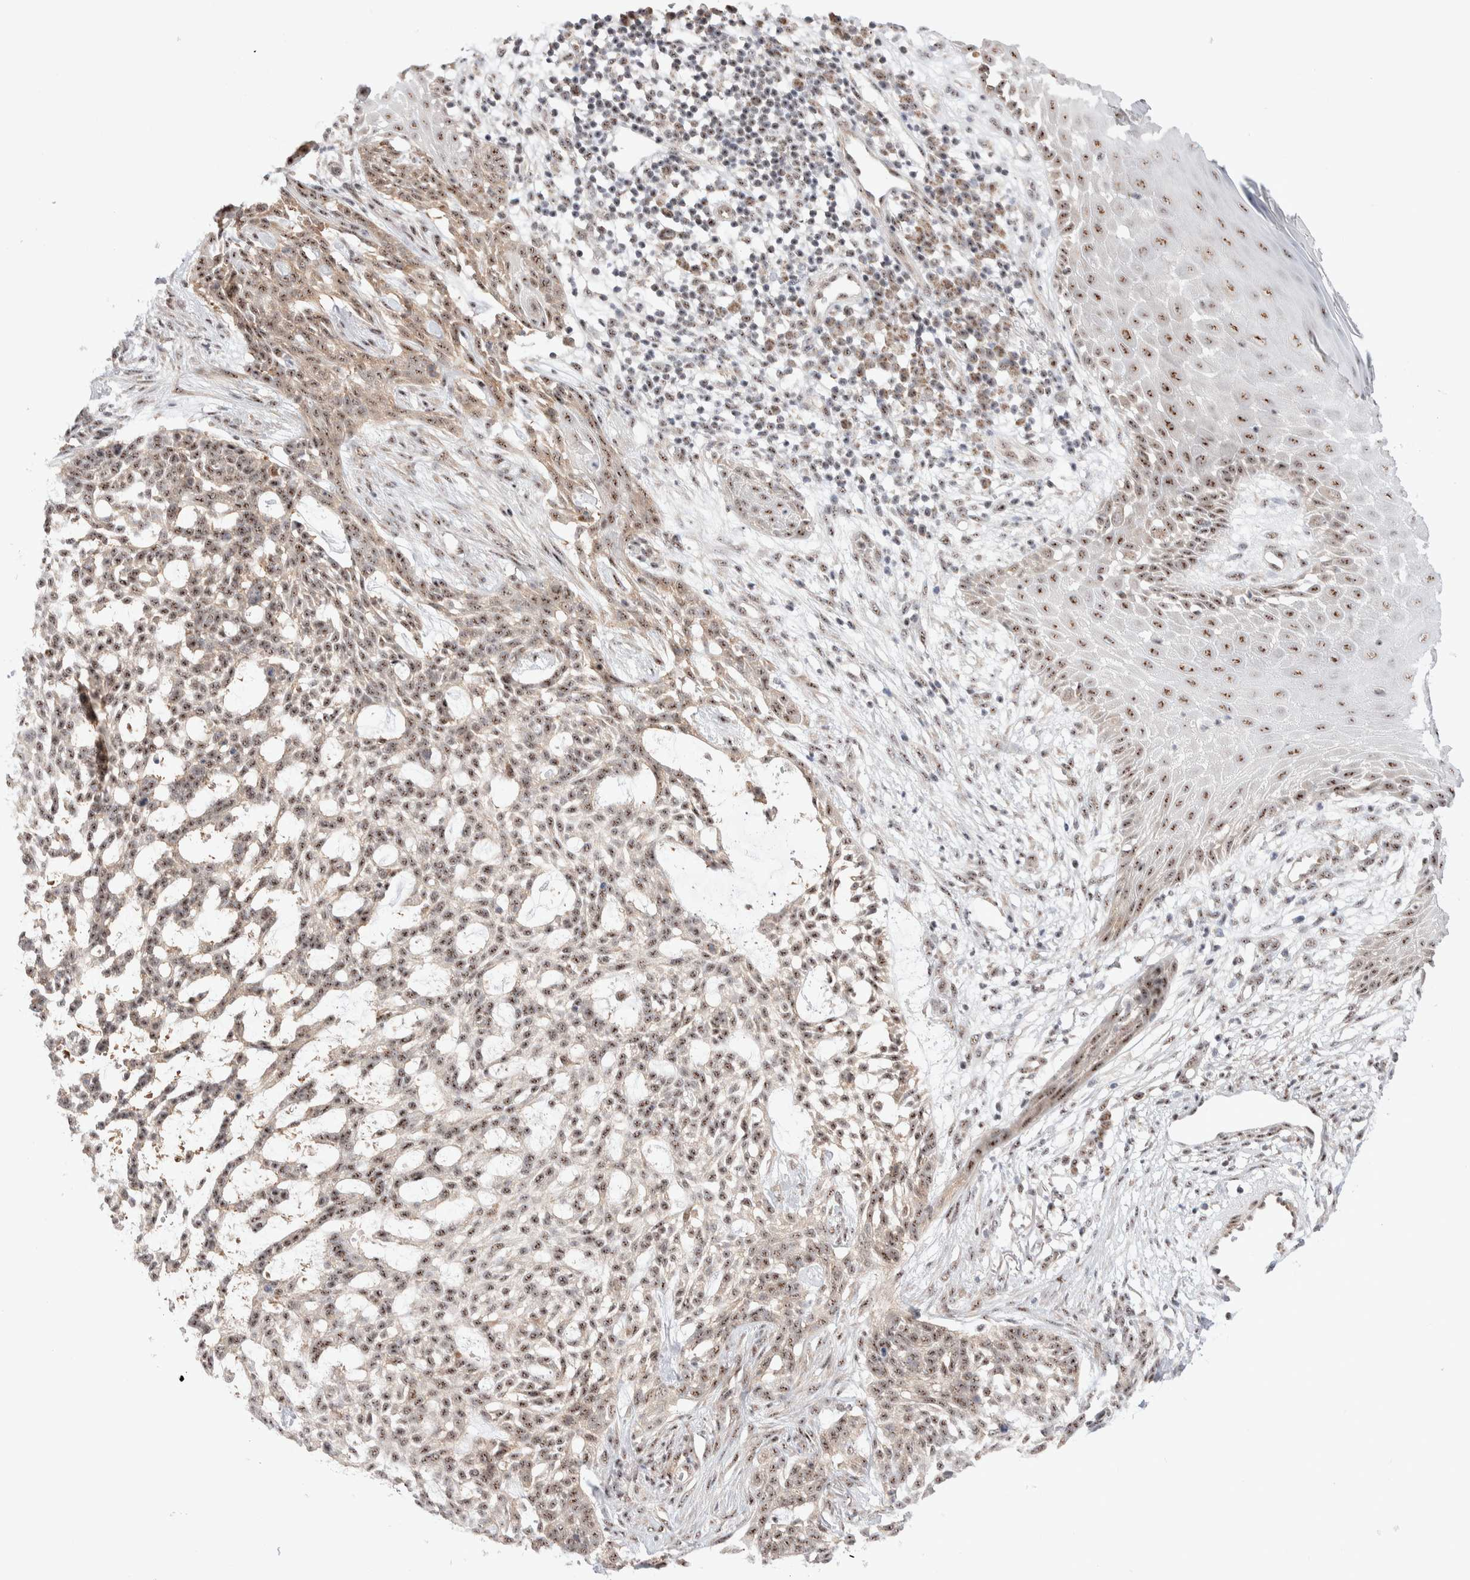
{"staining": {"intensity": "moderate", "quantity": ">75%", "location": "nuclear"}, "tissue": "skin cancer", "cell_type": "Tumor cells", "image_type": "cancer", "snomed": [{"axis": "morphology", "description": "Basal cell carcinoma"}, {"axis": "topography", "description": "Skin"}], "caption": "Tumor cells display medium levels of moderate nuclear expression in about >75% of cells in skin cancer (basal cell carcinoma).", "gene": "ZNF695", "patient": {"sex": "female", "age": 64}}